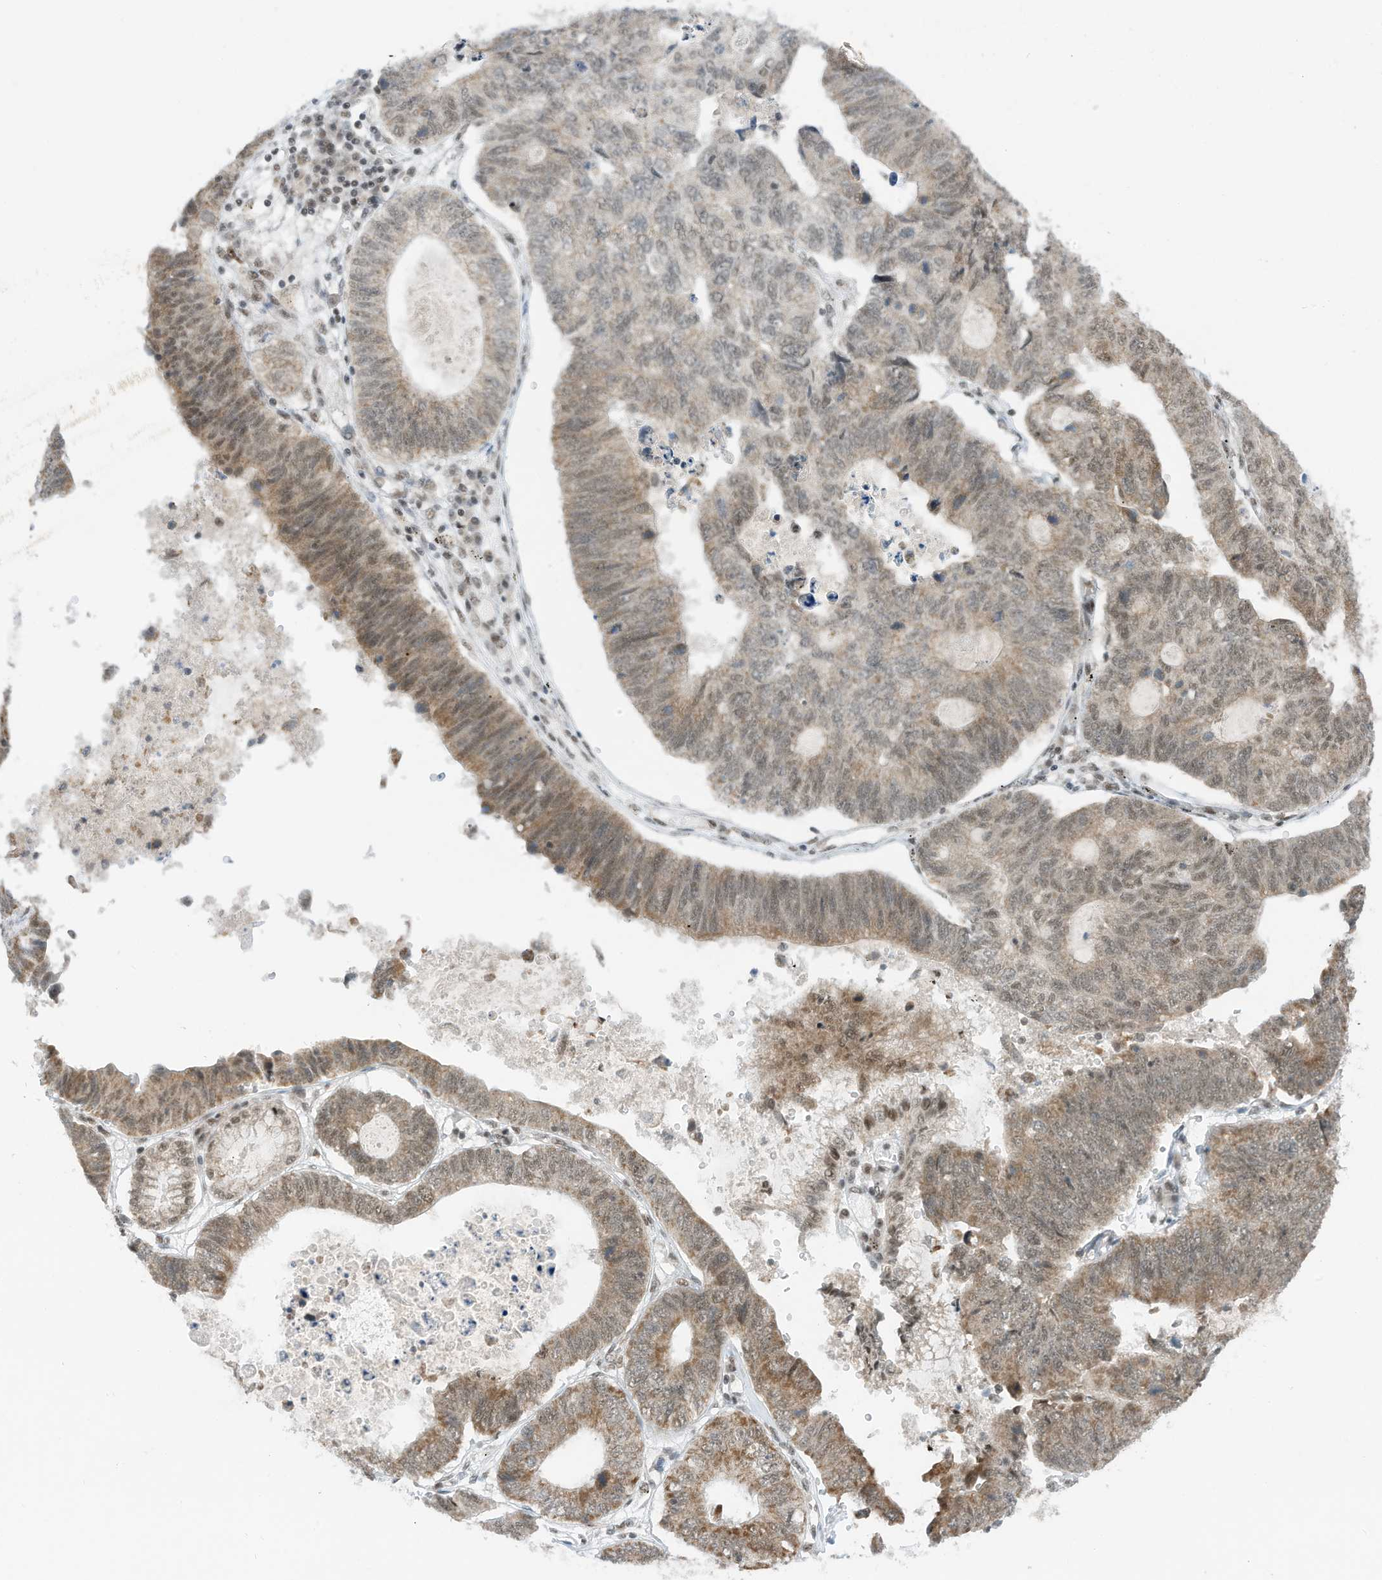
{"staining": {"intensity": "moderate", "quantity": ">75%", "location": "cytoplasmic/membranous,nuclear"}, "tissue": "stomach cancer", "cell_type": "Tumor cells", "image_type": "cancer", "snomed": [{"axis": "morphology", "description": "Adenocarcinoma, NOS"}, {"axis": "topography", "description": "Stomach"}], "caption": "Immunohistochemical staining of adenocarcinoma (stomach) reveals medium levels of moderate cytoplasmic/membranous and nuclear positivity in about >75% of tumor cells.", "gene": "AURKAIP1", "patient": {"sex": "male", "age": 59}}